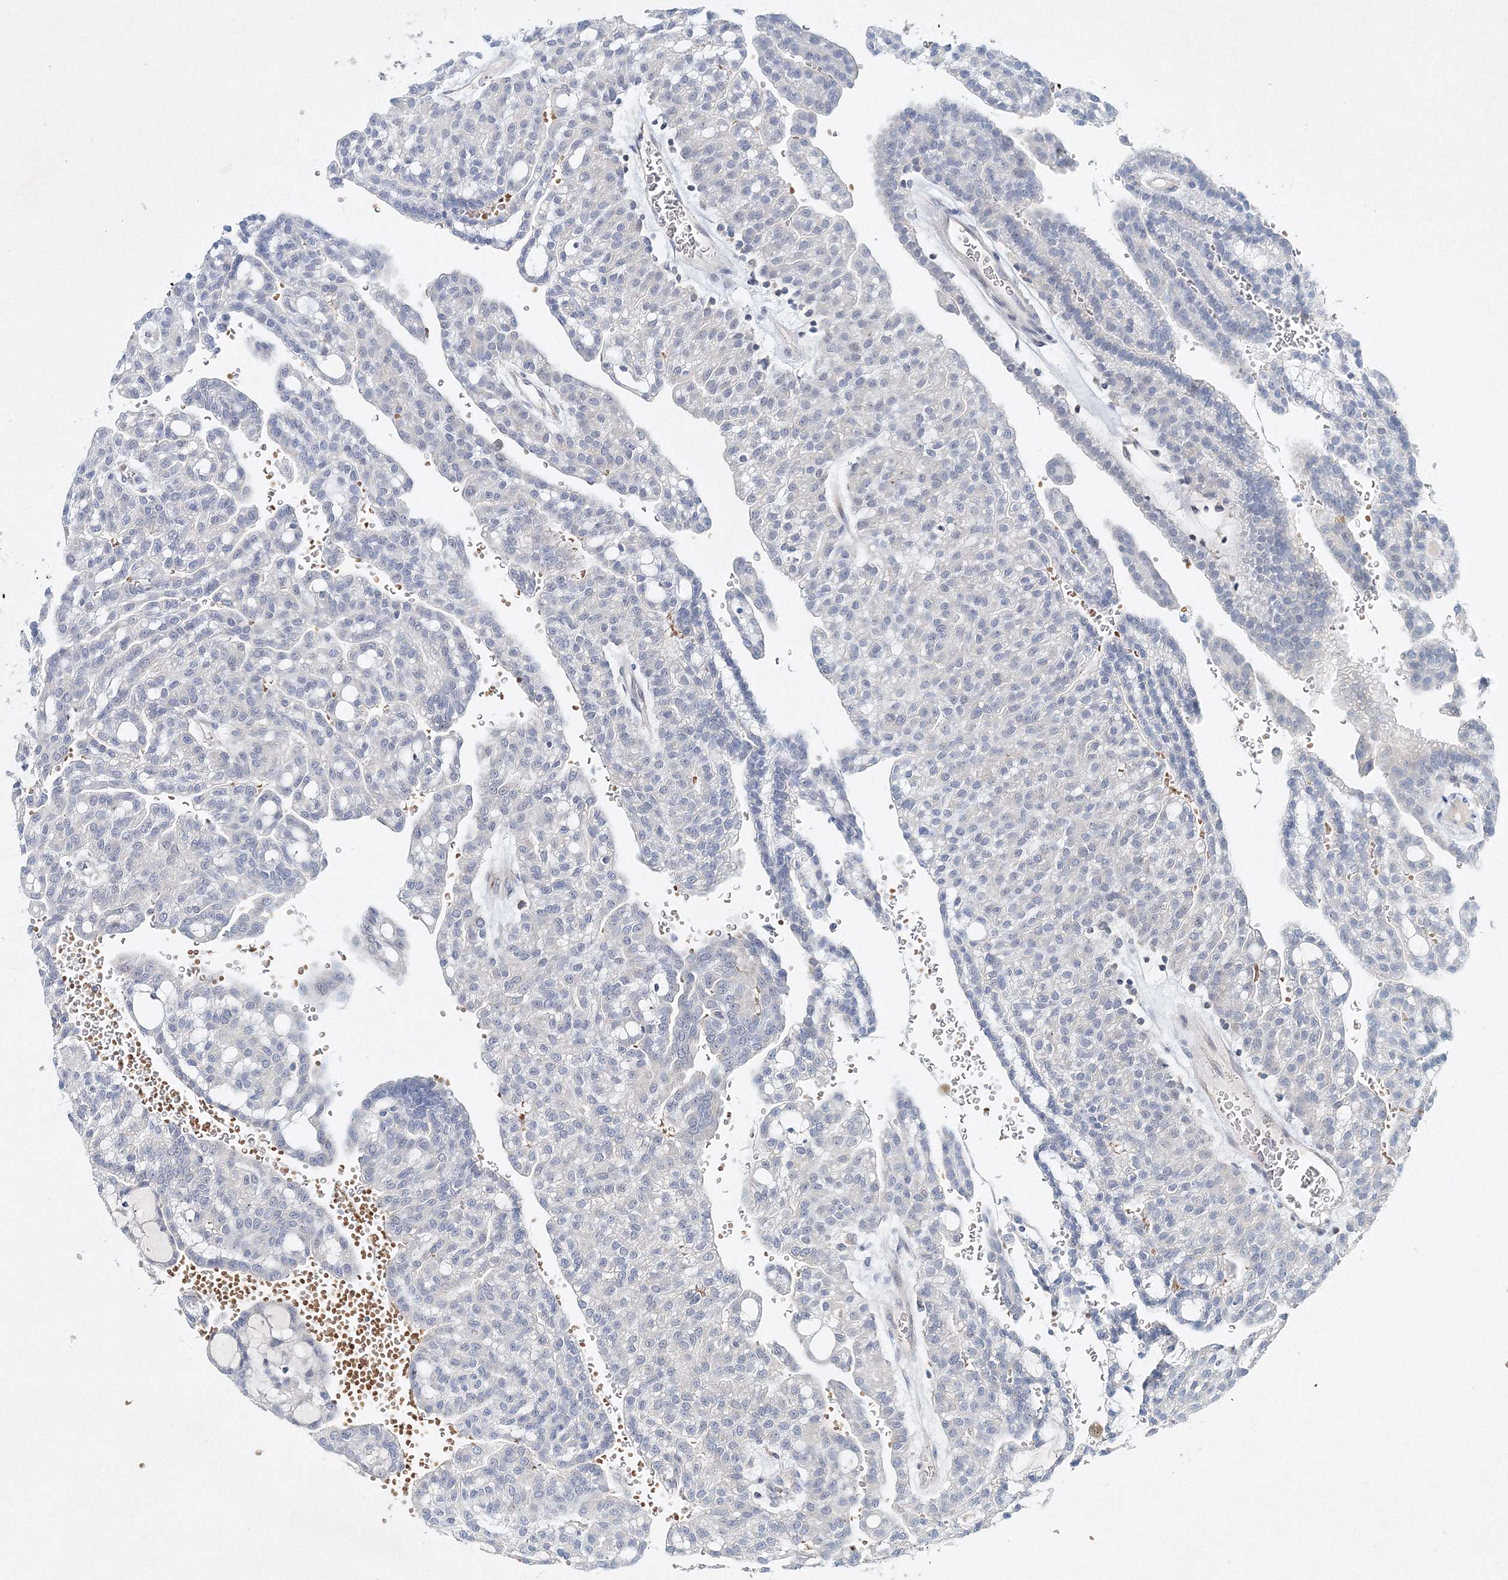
{"staining": {"intensity": "negative", "quantity": "none", "location": "none"}, "tissue": "renal cancer", "cell_type": "Tumor cells", "image_type": "cancer", "snomed": [{"axis": "morphology", "description": "Adenocarcinoma, NOS"}, {"axis": "topography", "description": "Kidney"}], "caption": "Tumor cells show no significant staining in renal cancer.", "gene": "SH3BP5", "patient": {"sex": "male", "age": 63}}